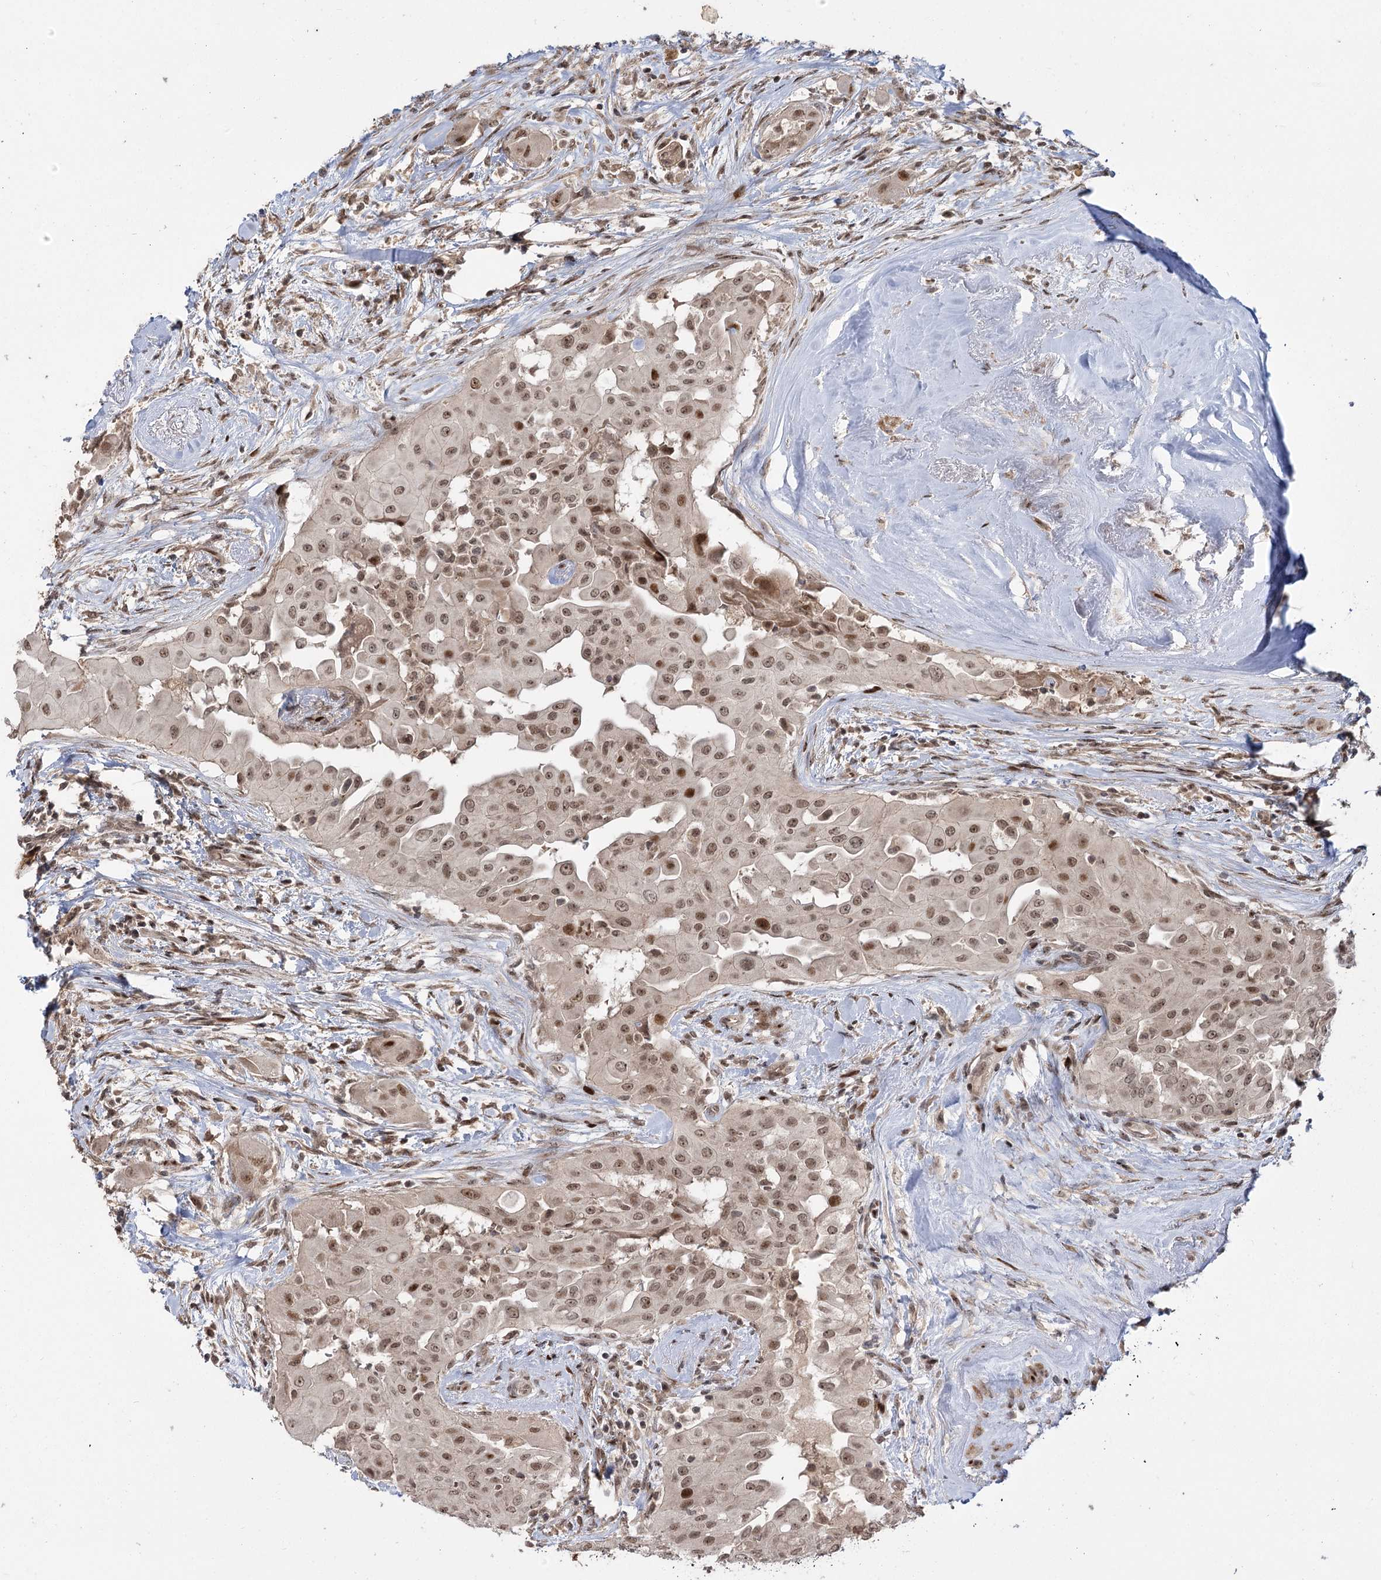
{"staining": {"intensity": "moderate", "quantity": ">75%", "location": "nuclear"}, "tissue": "thyroid cancer", "cell_type": "Tumor cells", "image_type": "cancer", "snomed": [{"axis": "morphology", "description": "Papillary adenocarcinoma, NOS"}, {"axis": "topography", "description": "Thyroid gland"}], "caption": "About >75% of tumor cells in human papillary adenocarcinoma (thyroid) show moderate nuclear protein staining as visualized by brown immunohistochemical staining.", "gene": "HELQ", "patient": {"sex": "female", "age": 59}}